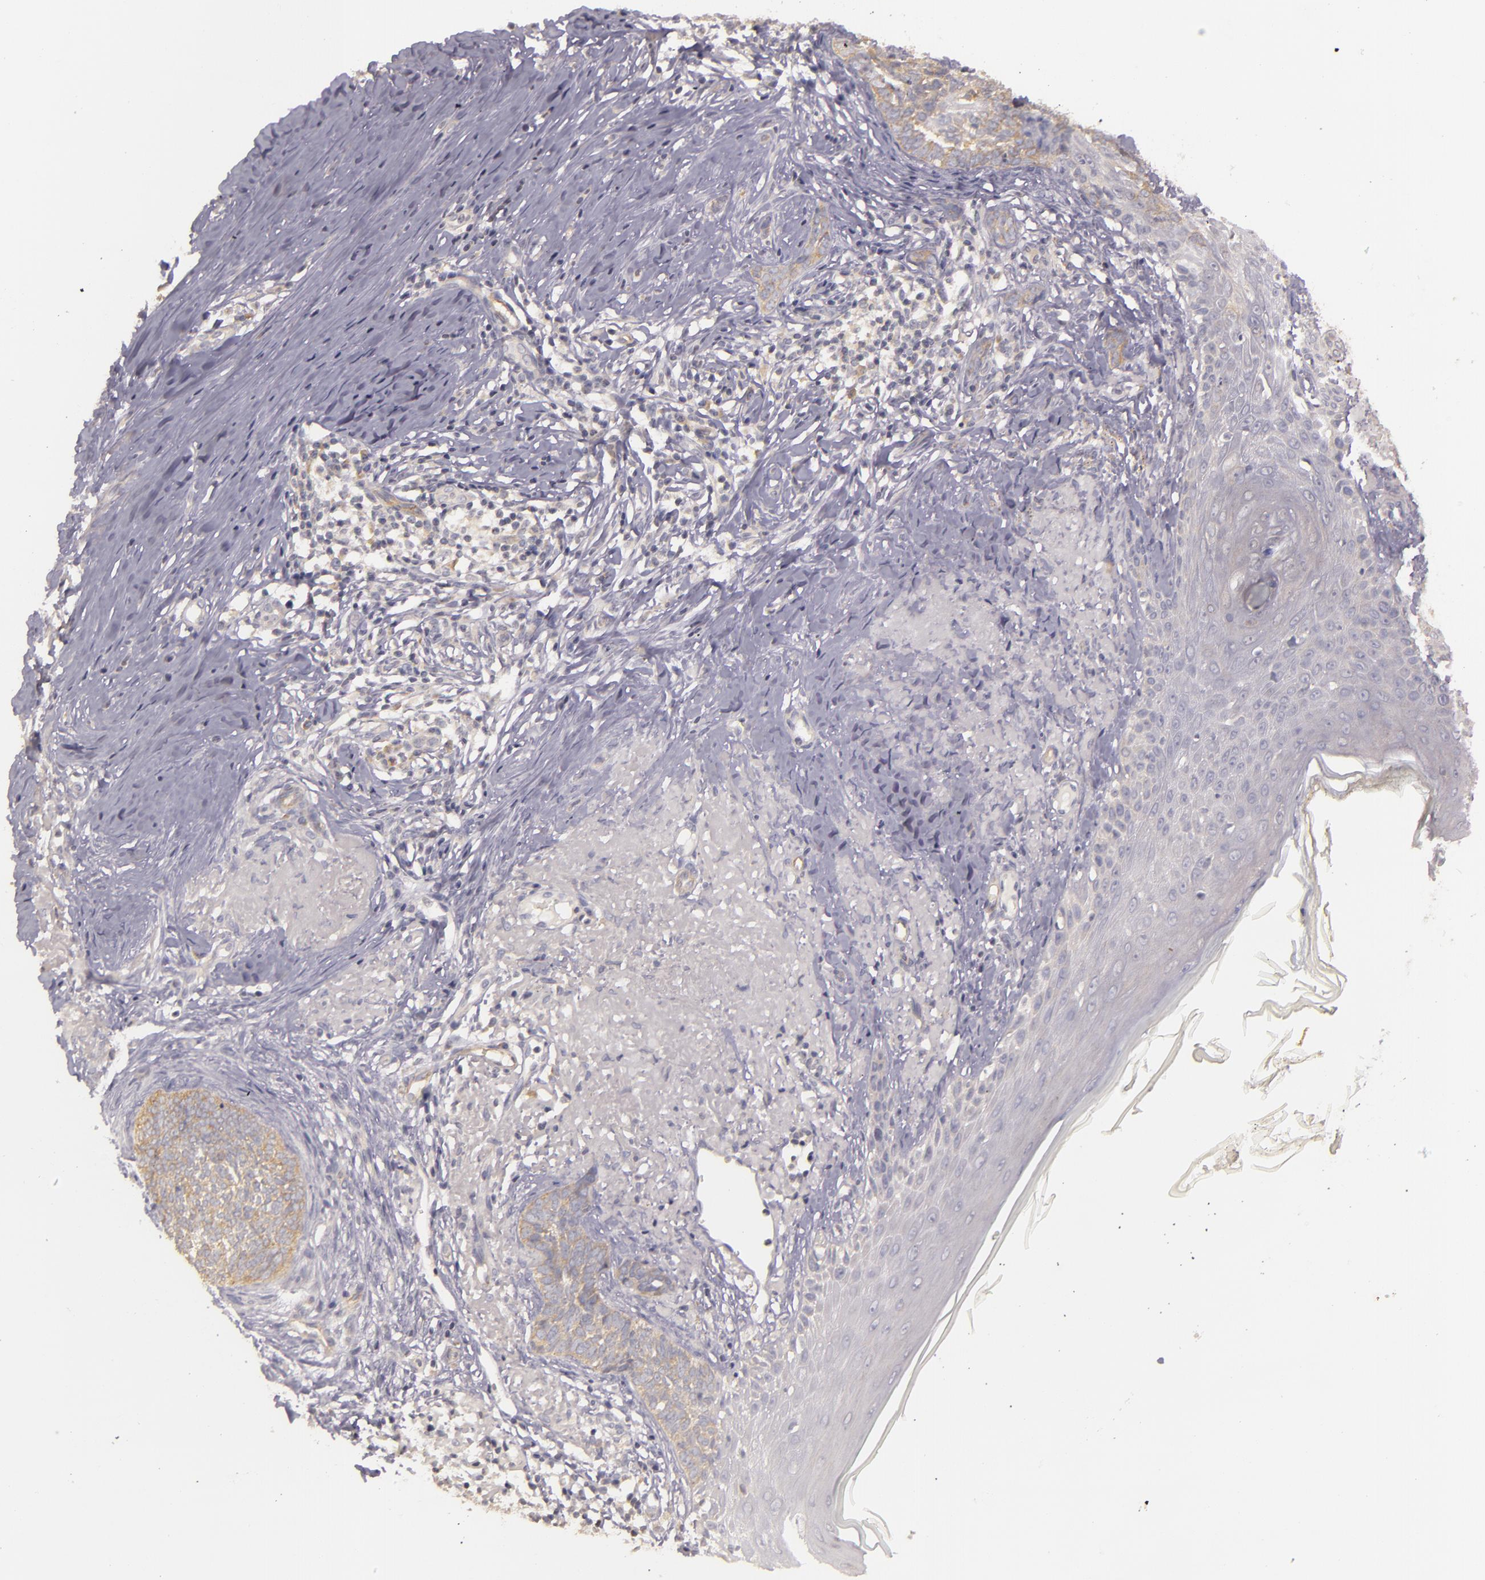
{"staining": {"intensity": "weak", "quantity": "<25%", "location": "none"}, "tissue": "skin cancer", "cell_type": "Tumor cells", "image_type": "cancer", "snomed": [{"axis": "morphology", "description": "Basal cell carcinoma"}, {"axis": "topography", "description": "Skin"}], "caption": "Protein analysis of basal cell carcinoma (skin) shows no significant expression in tumor cells.", "gene": "RALGAPA1", "patient": {"sex": "female", "age": 81}}